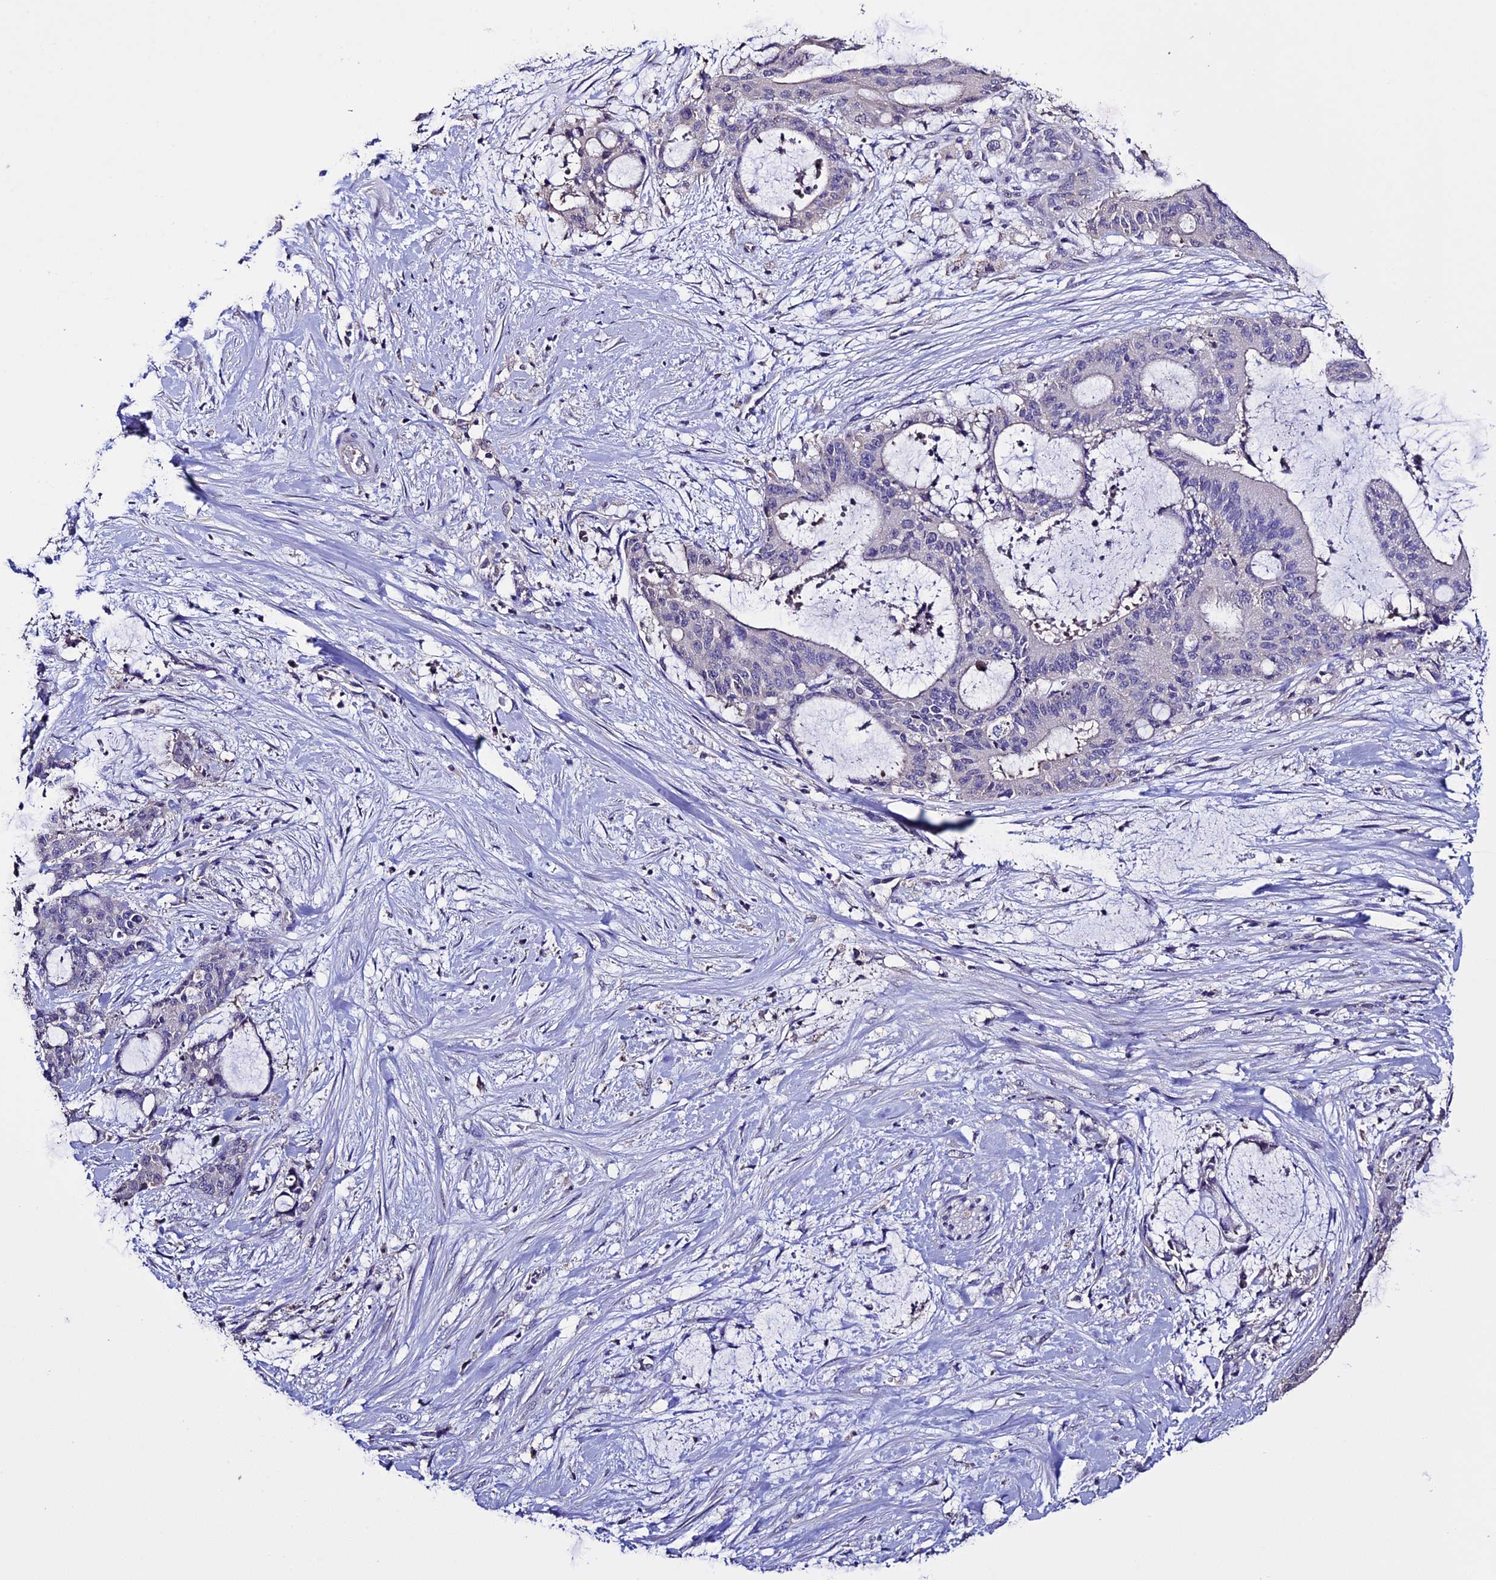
{"staining": {"intensity": "negative", "quantity": "none", "location": "none"}, "tissue": "liver cancer", "cell_type": "Tumor cells", "image_type": "cancer", "snomed": [{"axis": "morphology", "description": "Normal tissue, NOS"}, {"axis": "morphology", "description": "Cholangiocarcinoma"}, {"axis": "topography", "description": "Liver"}, {"axis": "topography", "description": "Peripheral nerve tissue"}], "caption": "Tumor cells are negative for protein expression in human cholangiocarcinoma (liver).", "gene": "DIS3L", "patient": {"sex": "female", "age": 73}}